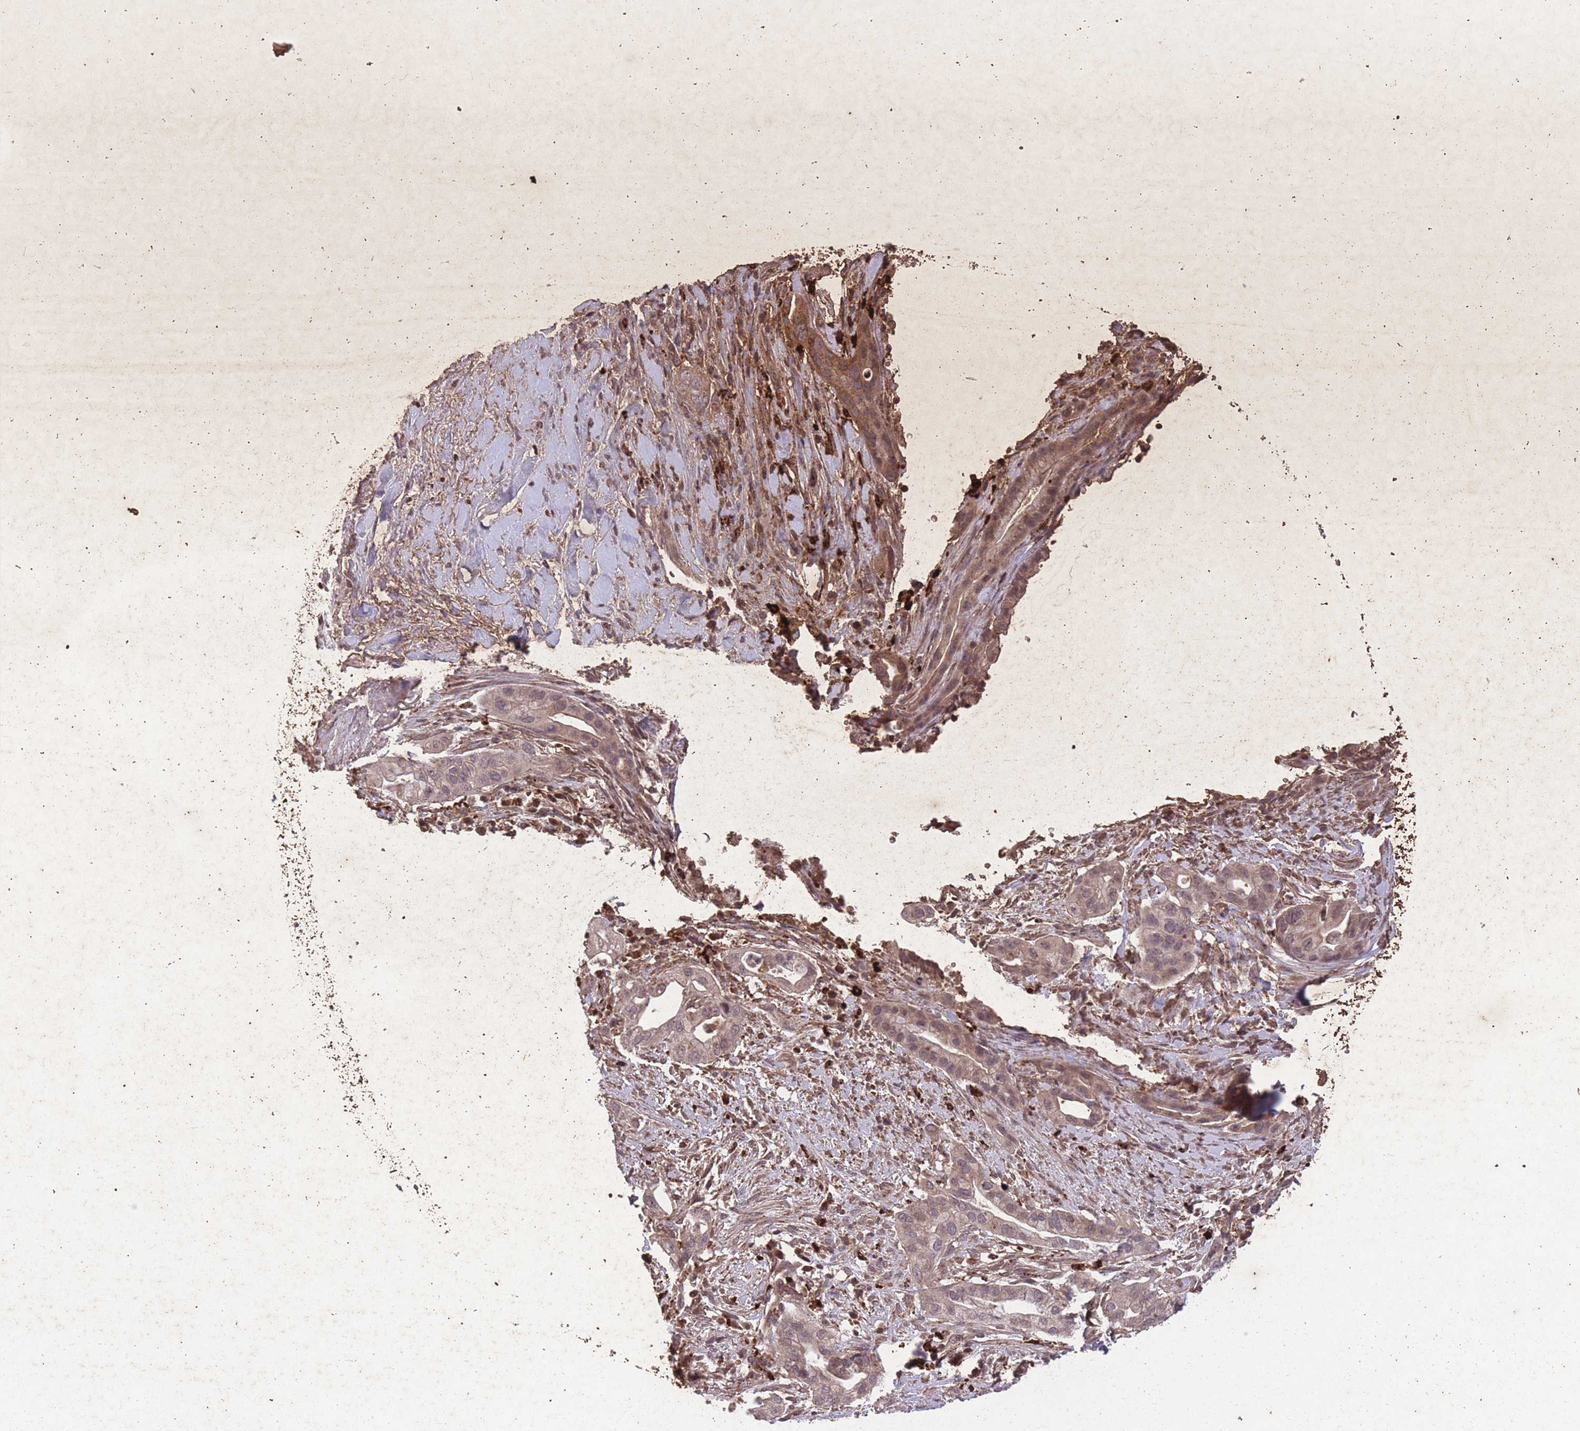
{"staining": {"intensity": "weak", "quantity": ">75%", "location": "cytoplasmic/membranous"}, "tissue": "pancreatic cancer", "cell_type": "Tumor cells", "image_type": "cancer", "snomed": [{"axis": "morphology", "description": "Adenocarcinoma, NOS"}, {"axis": "topography", "description": "Pancreas"}], "caption": "Protein staining of adenocarcinoma (pancreatic) tissue demonstrates weak cytoplasmic/membranous expression in about >75% of tumor cells. (Brightfield microscopy of DAB IHC at high magnification).", "gene": "GGT5", "patient": {"sex": "male", "age": 44}}